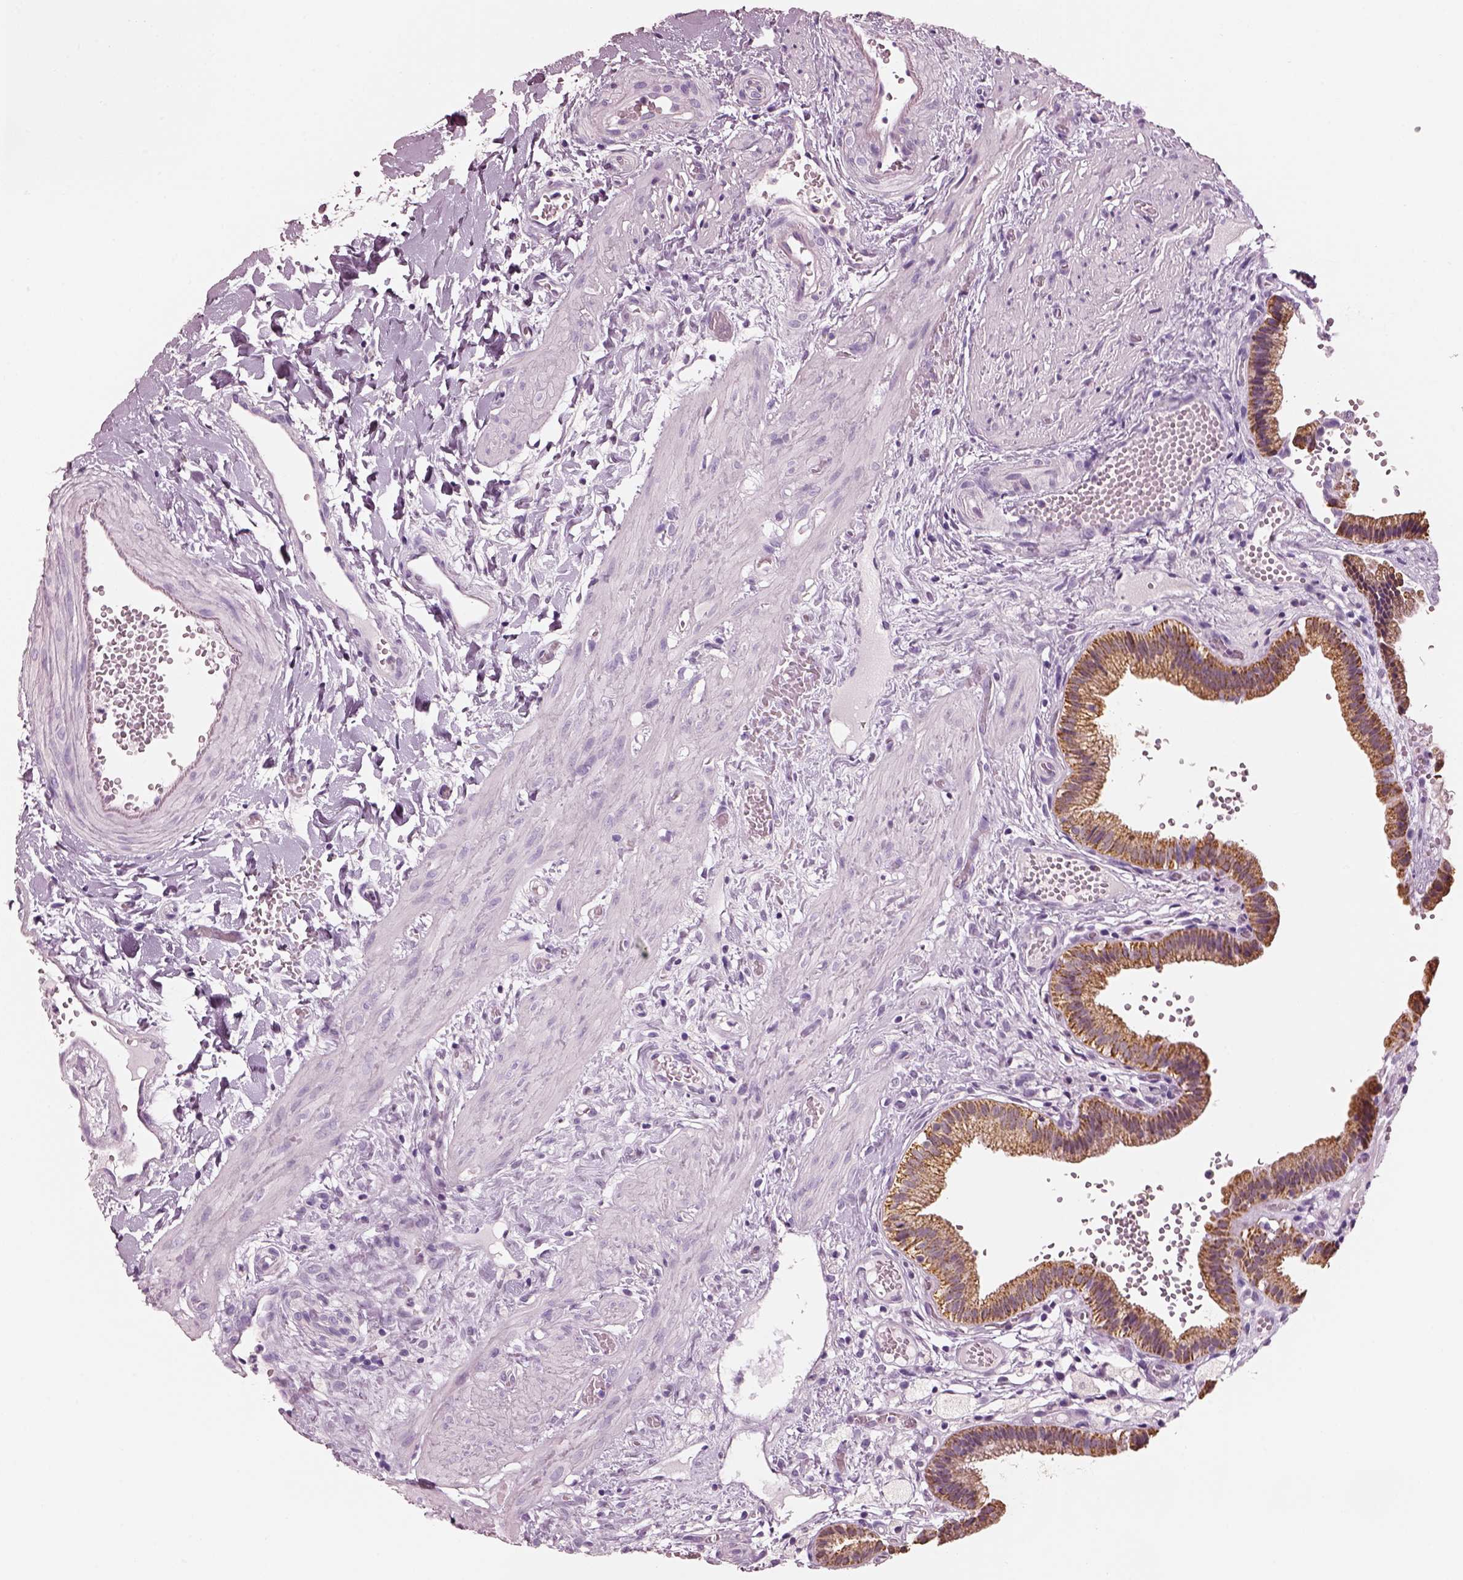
{"staining": {"intensity": "strong", "quantity": ">75%", "location": "cytoplasmic/membranous"}, "tissue": "gallbladder", "cell_type": "Glandular cells", "image_type": "normal", "snomed": [{"axis": "morphology", "description": "Normal tissue, NOS"}, {"axis": "topography", "description": "Gallbladder"}], "caption": "Strong cytoplasmic/membranous protein staining is seen in approximately >75% of glandular cells in gallbladder. (Brightfield microscopy of DAB IHC at high magnification).", "gene": "ELSPBP1", "patient": {"sex": "female", "age": 24}}